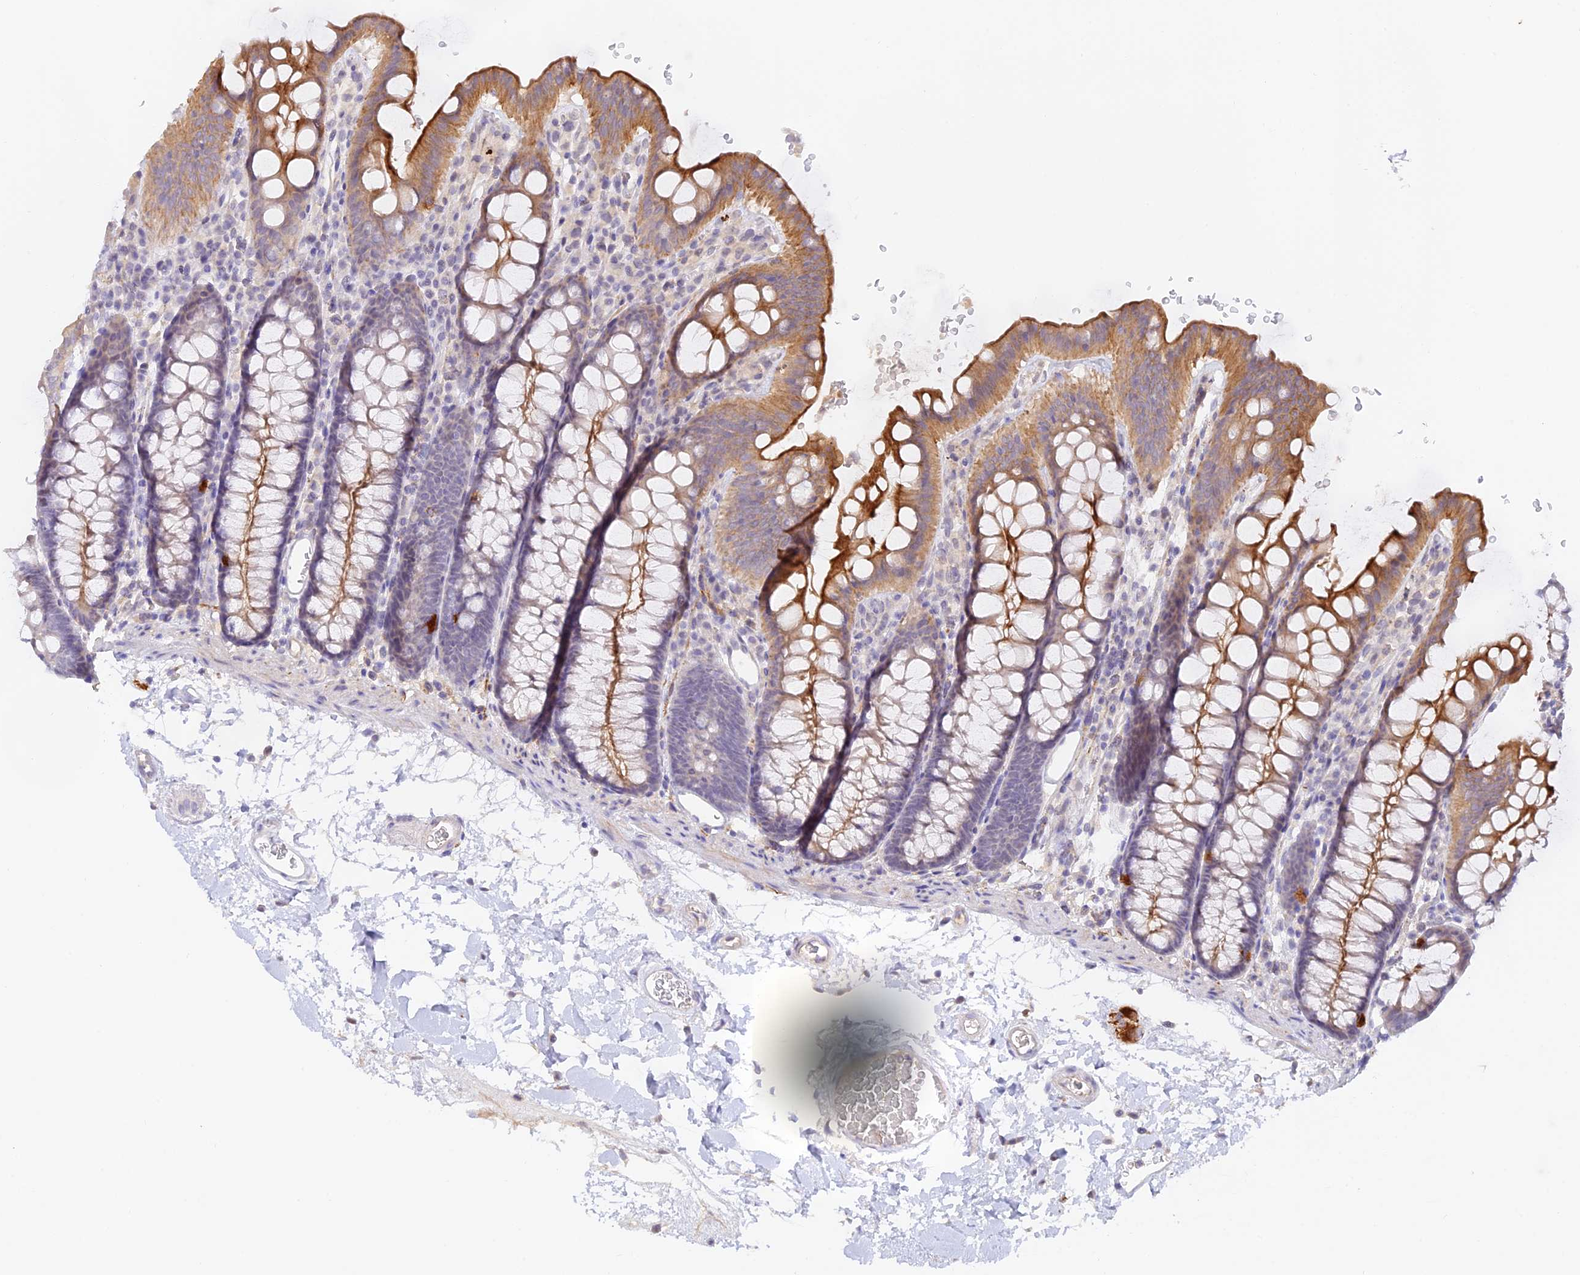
{"staining": {"intensity": "negative", "quantity": "25%-75%", "location": "cytoplasmic/membranous"}, "tissue": "colon", "cell_type": "Endothelial cells", "image_type": "normal", "snomed": [{"axis": "morphology", "description": "Normal tissue, NOS"}, {"axis": "topography", "description": "Colon"}], "caption": "There is no significant expression in endothelial cells of colon.", "gene": "CAMSAP3", "patient": {"sex": "male", "age": 75}}